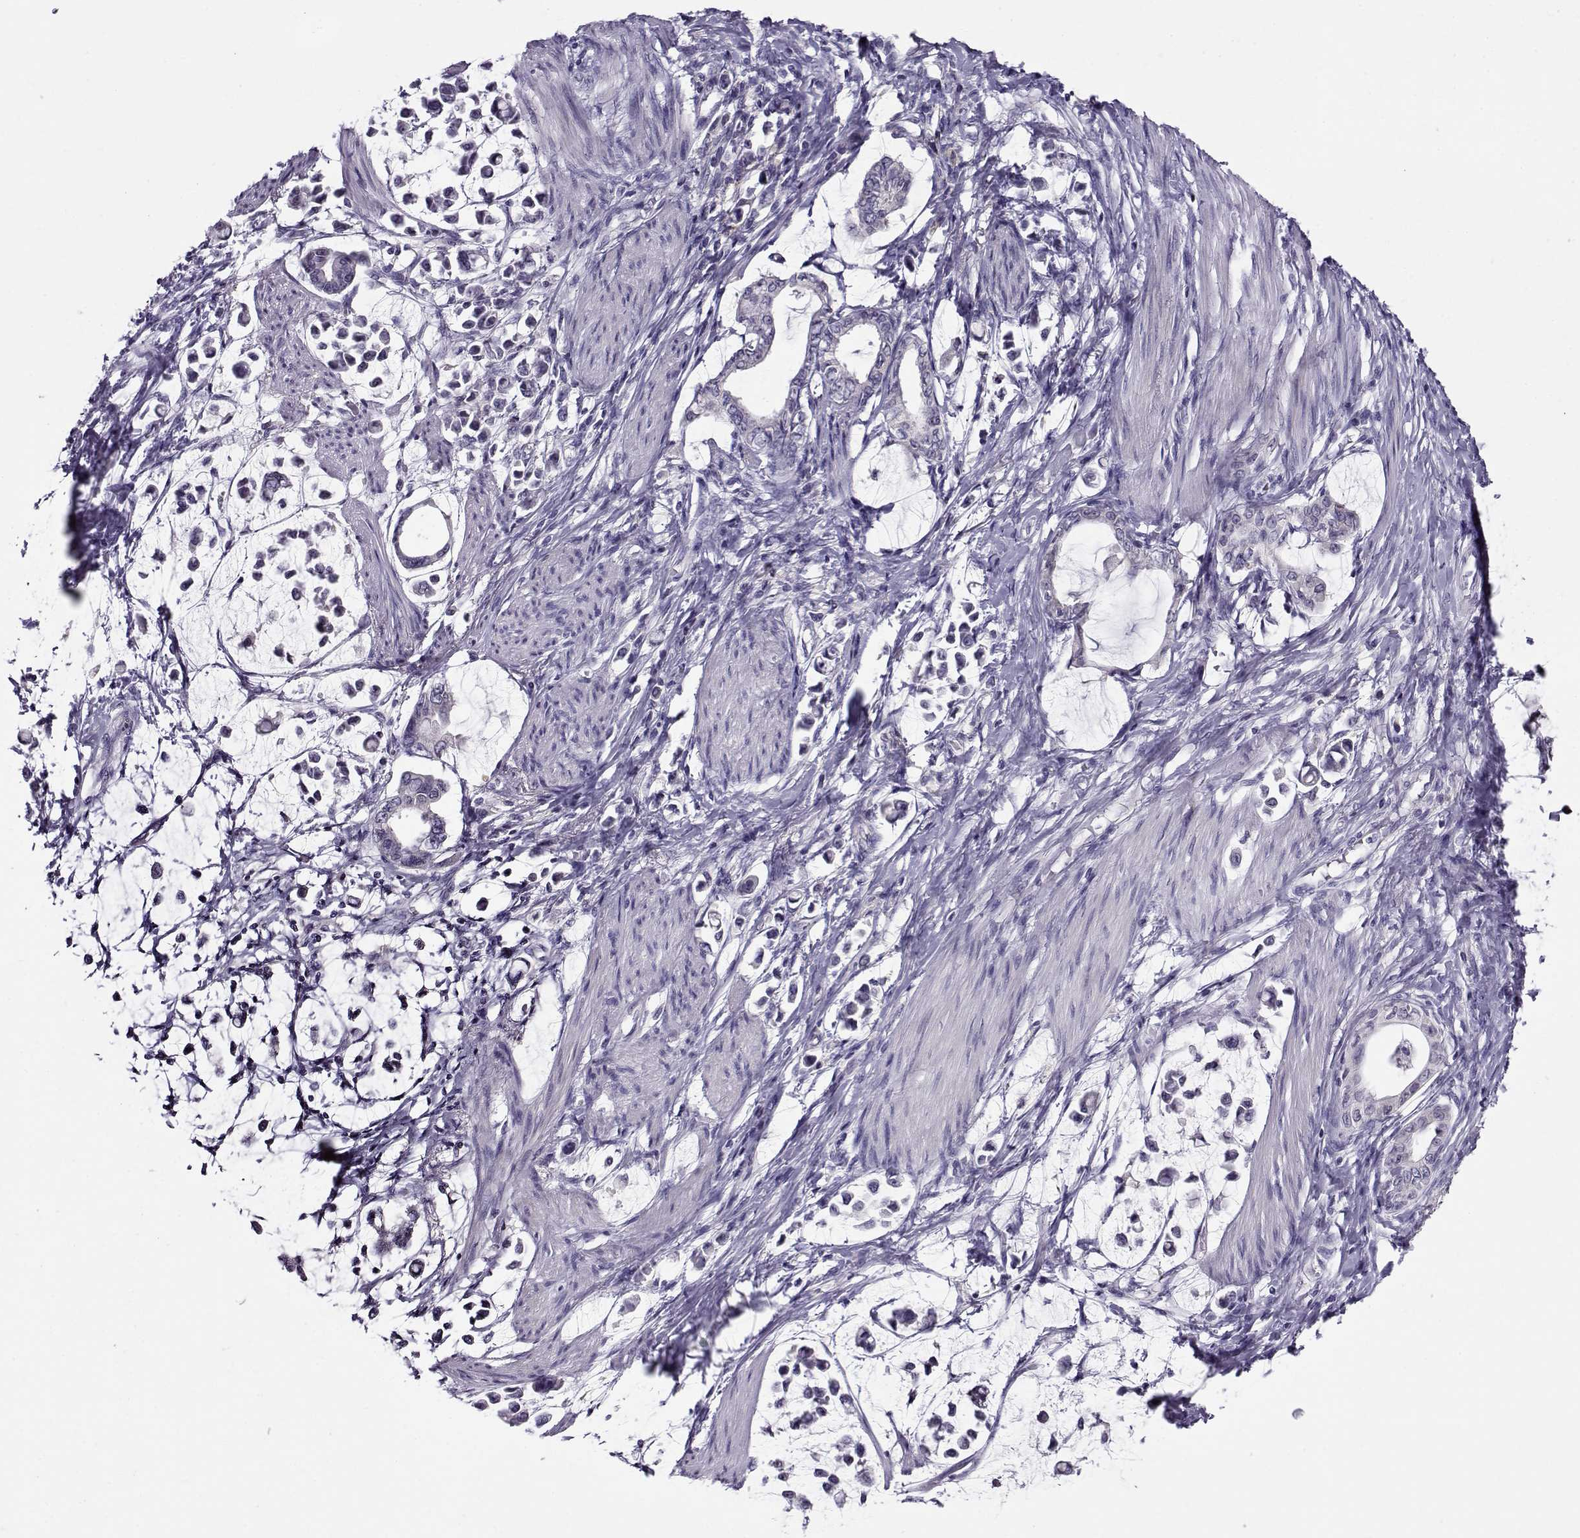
{"staining": {"intensity": "negative", "quantity": "none", "location": "none"}, "tissue": "stomach cancer", "cell_type": "Tumor cells", "image_type": "cancer", "snomed": [{"axis": "morphology", "description": "Adenocarcinoma, NOS"}, {"axis": "topography", "description": "Stomach"}], "caption": "Photomicrograph shows no protein expression in tumor cells of adenocarcinoma (stomach) tissue.", "gene": "FEZF1", "patient": {"sex": "male", "age": 82}}